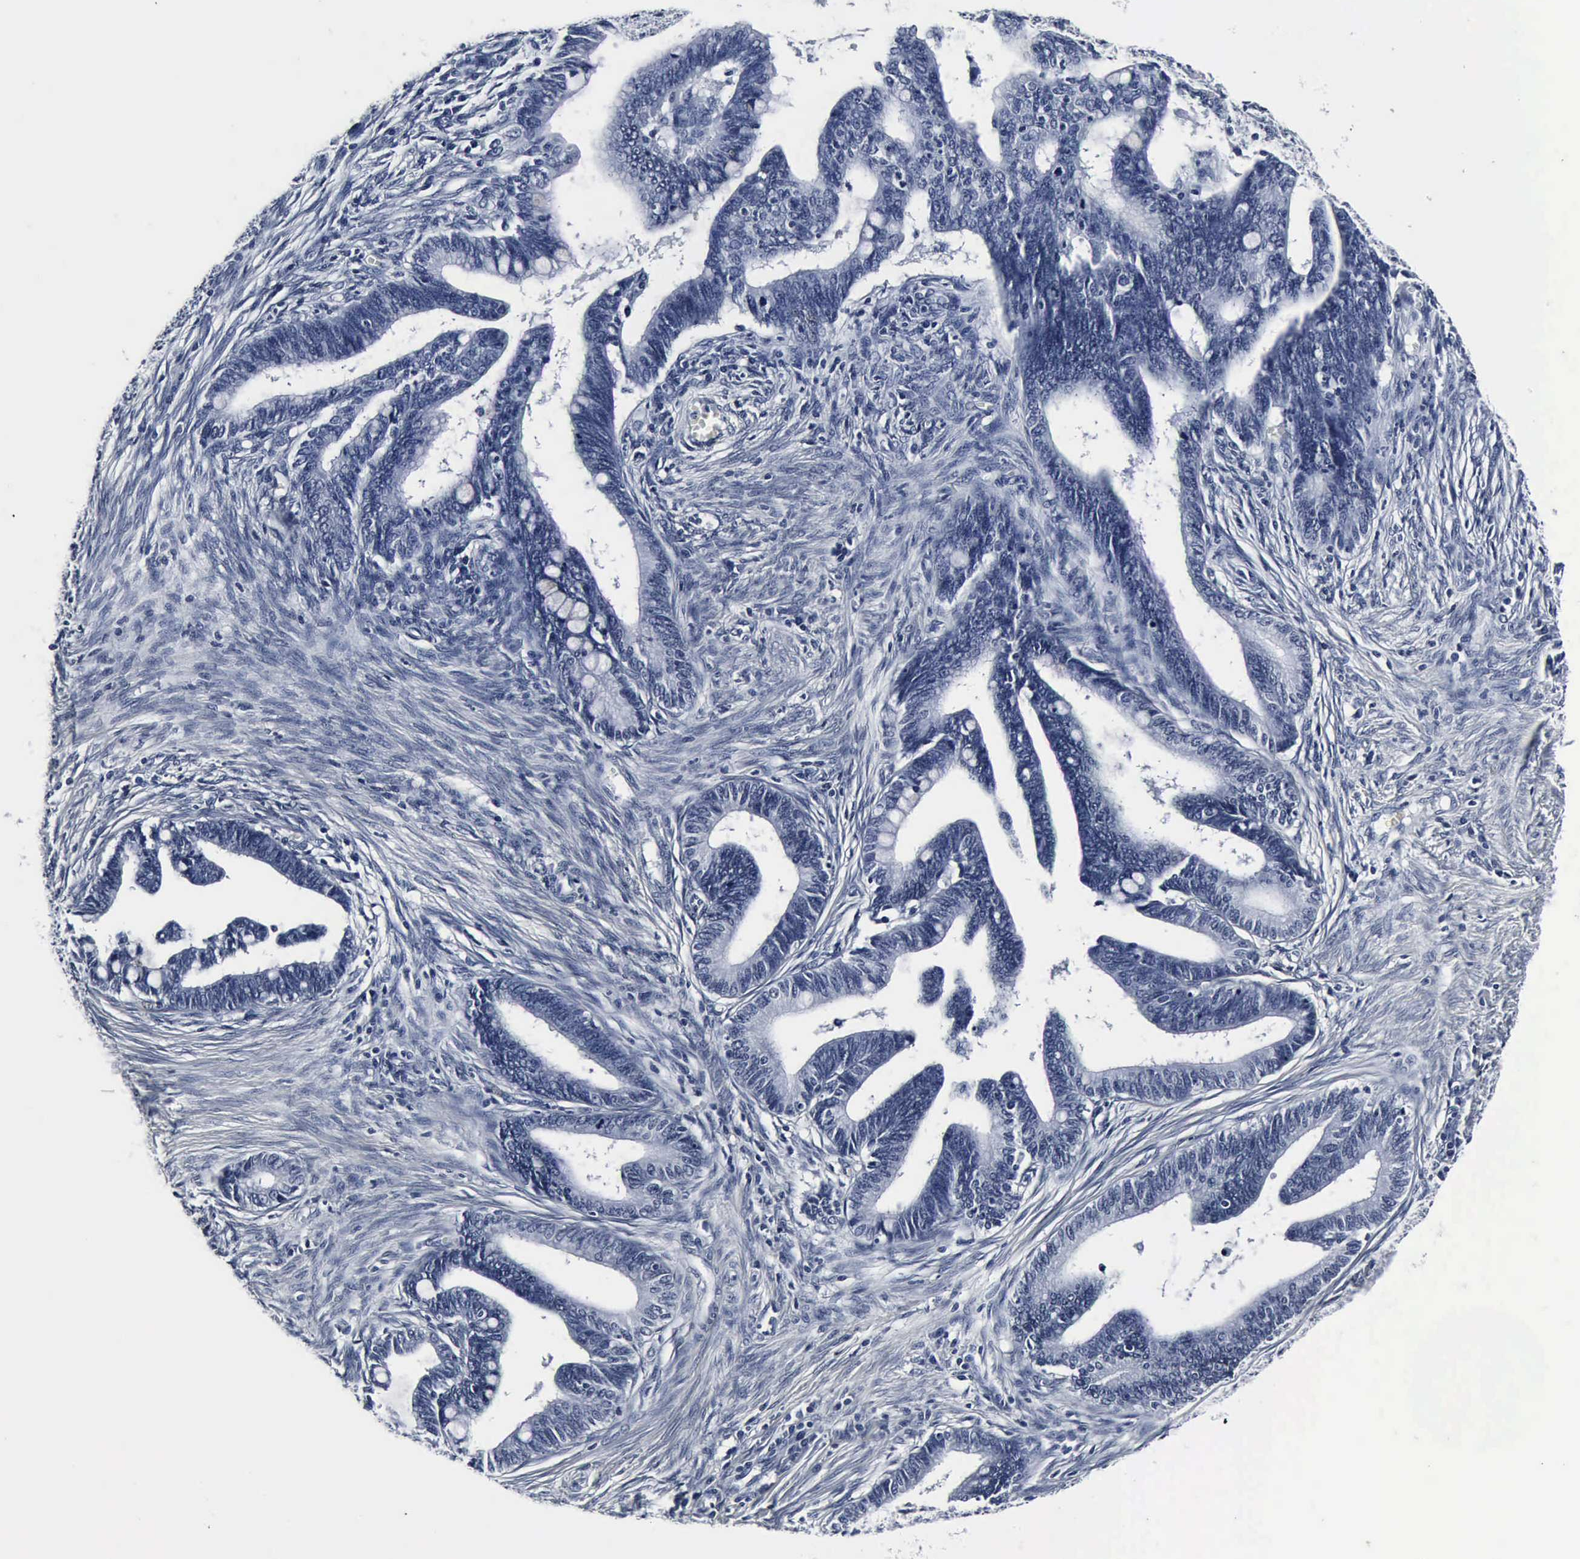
{"staining": {"intensity": "negative", "quantity": "none", "location": "none"}, "tissue": "cervical cancer", "cell_type": "Tumor cells", "image_type": "cancer", "snomed": [{"axis": "morphology", "description": "Adenocarcinoma, NOS"}, {"axis": "topography", "description": "Cervix"}], "caption": "Immunohistochemical staining of cervical adenocarcinoma reveals no significant expression in tumor cells.", "gene": "SNAP25", "patient": {"sex": "female", "age": 36}}